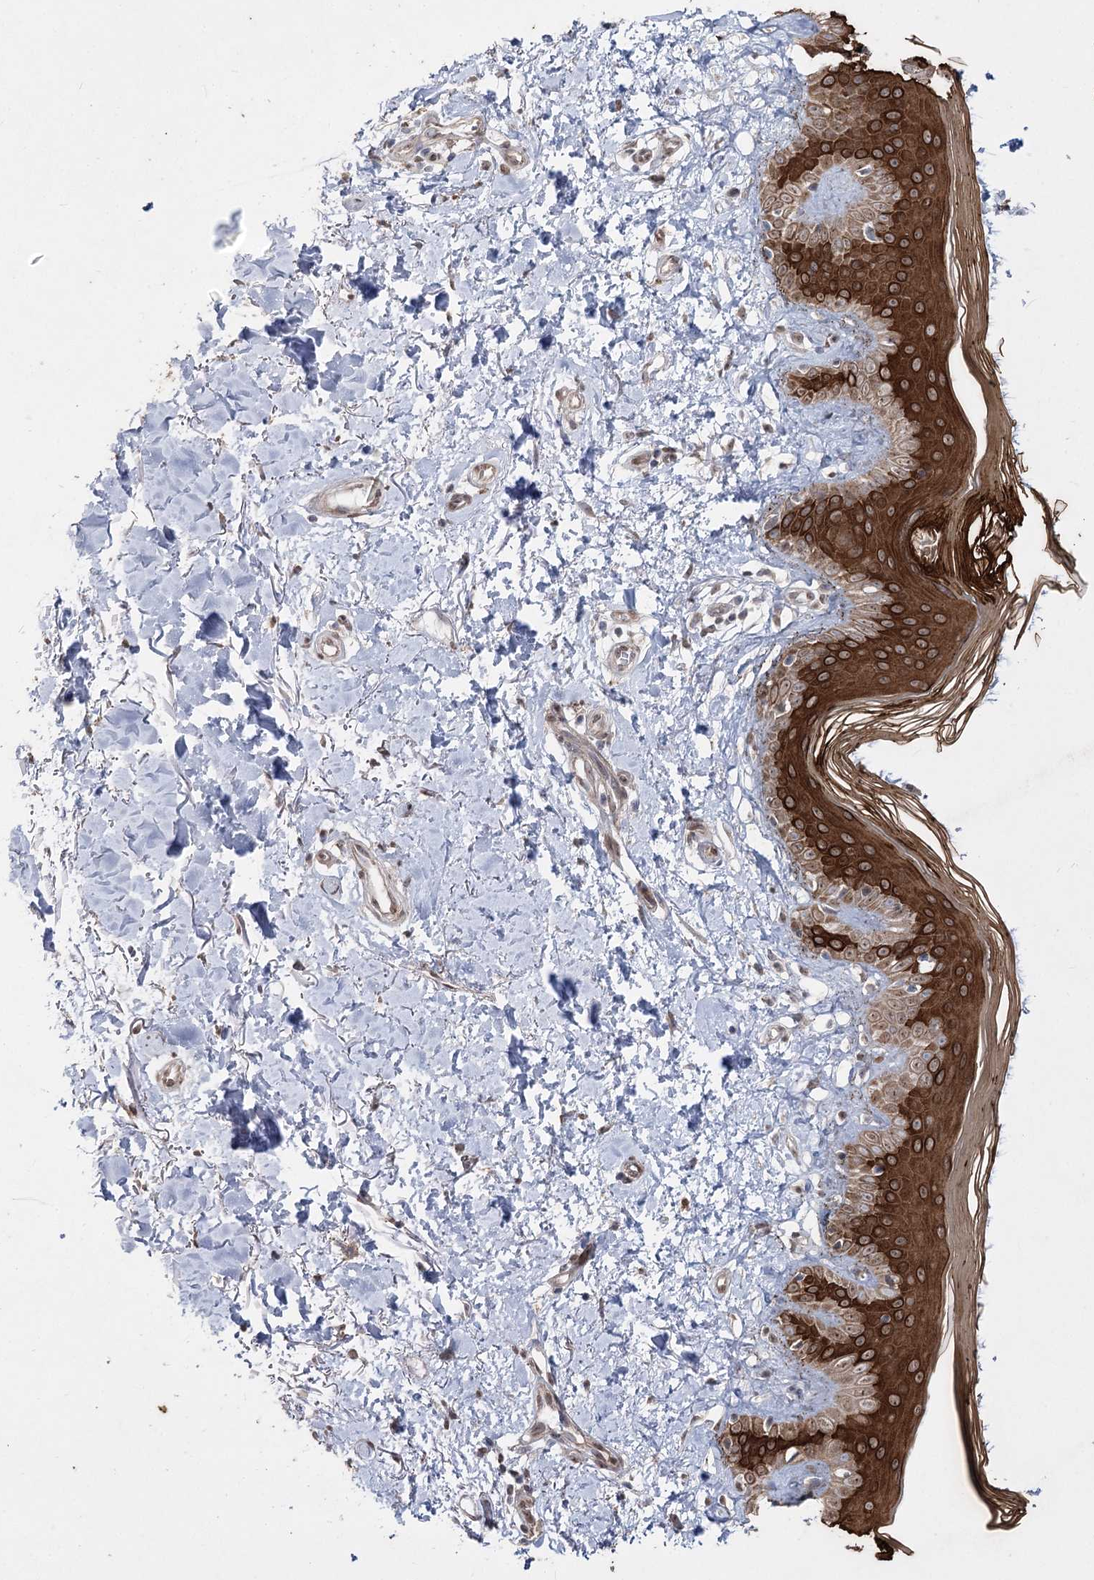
{"staining": {"intensity": "weak", "quantity": ">75%", "location": "cytoplasmic/membranous"}, "tissue": "skin", "cell_type": "Fibroblasts", "image_type": "normal", "snomed": [{"axis": "morphology", "description": "Normal tissue, NOS"}, {"axis": "topography", "description": "Skin"}], "caption": "Fibroblasts demonstrate weak cytoplasmic/membranous expression in approximately >75% of cells in benign skin.", "gene": "ZSCAN23", "patient": {"sex": "female", "age": 64}}